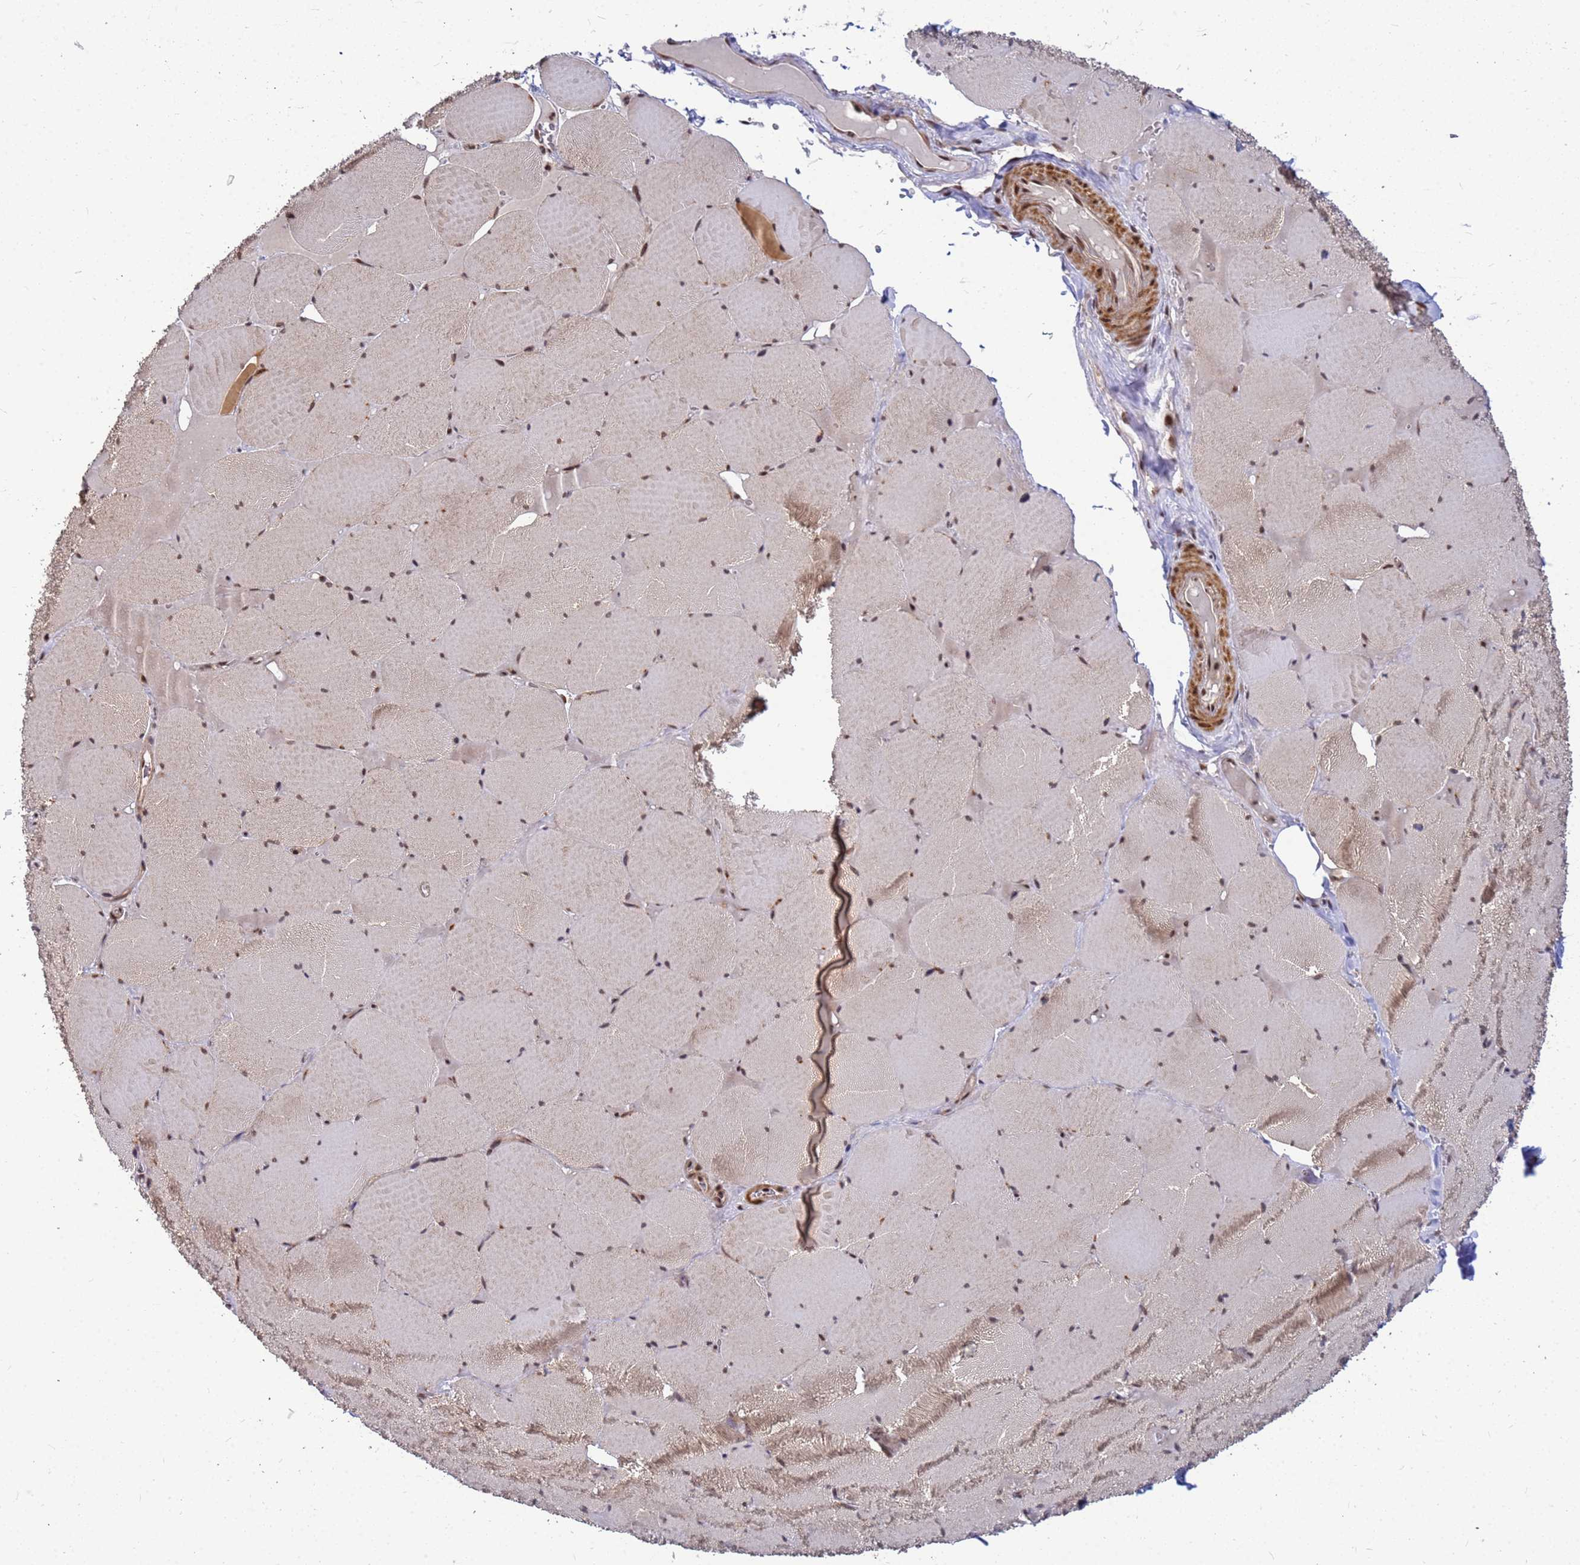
{"staining": {"intensity": "moderate", "quantity": "25%-75%", "location": "cytoplasmic/membranous,nuclear"}, "tissue": "skeletal muscle", "cell_type": "Myocytes", "image_type": "normal", "snomed": [{"axis": "morphology", "description": "Normal tissue, NOS"}, {"axis": "topography", "description": "Skeletal muscle"}, {"axis": "topography", "description": "Head-Neck"}], "caption": "Human skeletal muscle stained with a brown dye shows moderate cytoplasmic/membranous,nuclear positive expression in about 25%-75% of myocytes.", "gene": "NCBP2", "patient": {"sex": "male", "age": 66}}